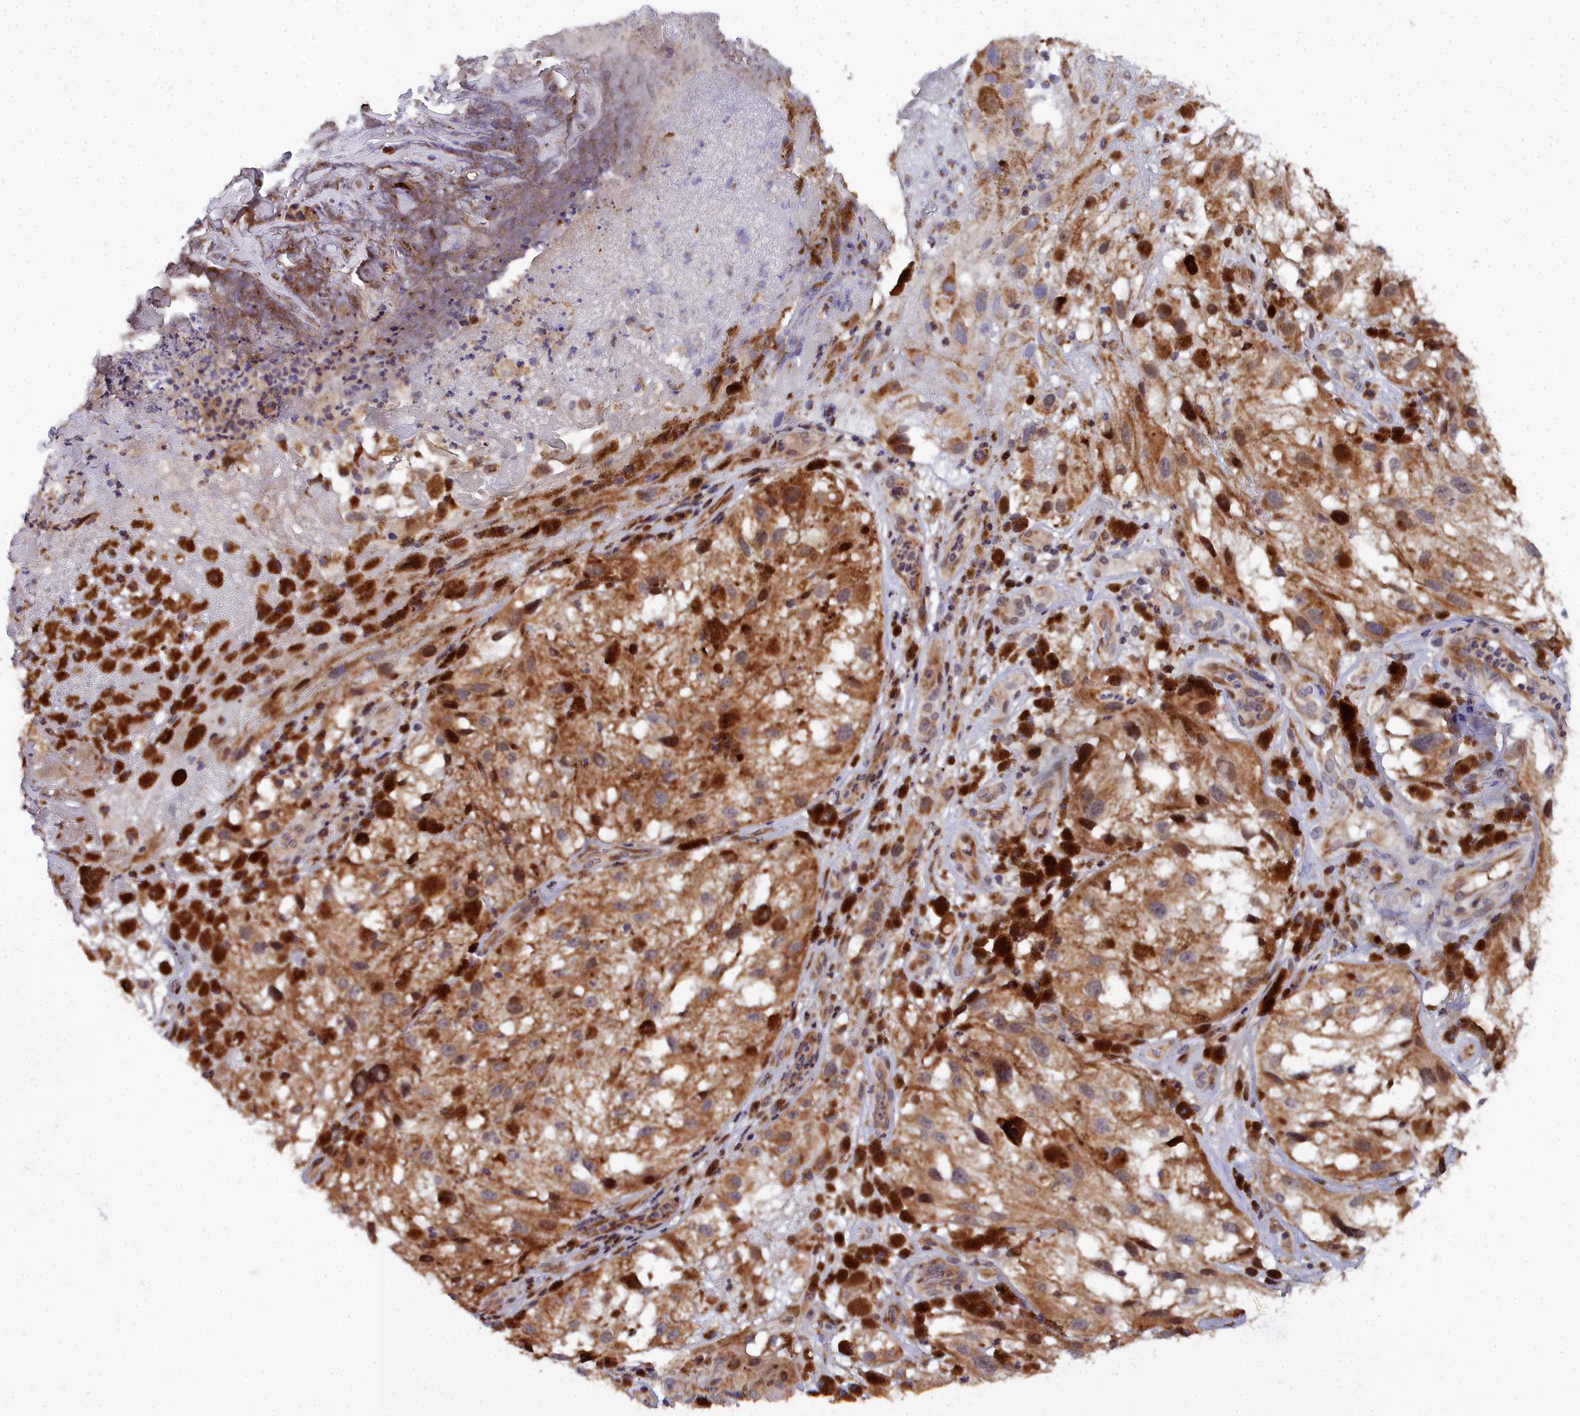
{"staining": {"intensity": "moderate", "quantity": ">75%", "location": "cytoplasmic/membranous"}, "tissue": "melanoma", "cell_type": "Tumor cells", "image_type": "cancer", "snomed": [{"axis": "morphology", "description": "Malignant melanoma, NOS"}, {"axis": "topography", "description": "Skin"}], "caption": "Immunohistochemistry (IHC) of malignant melanoma demonstrates medium levels of moderate cytoplasmic/membranous staining in approximately >75% of tumor cells. The staining is performed using DAB brown chromogen to label protein expression. The nuclei are counter-stained blue using hematoxylin.", "gene": "MRPS11", "patient": {"sex": "male", "age": 88}}